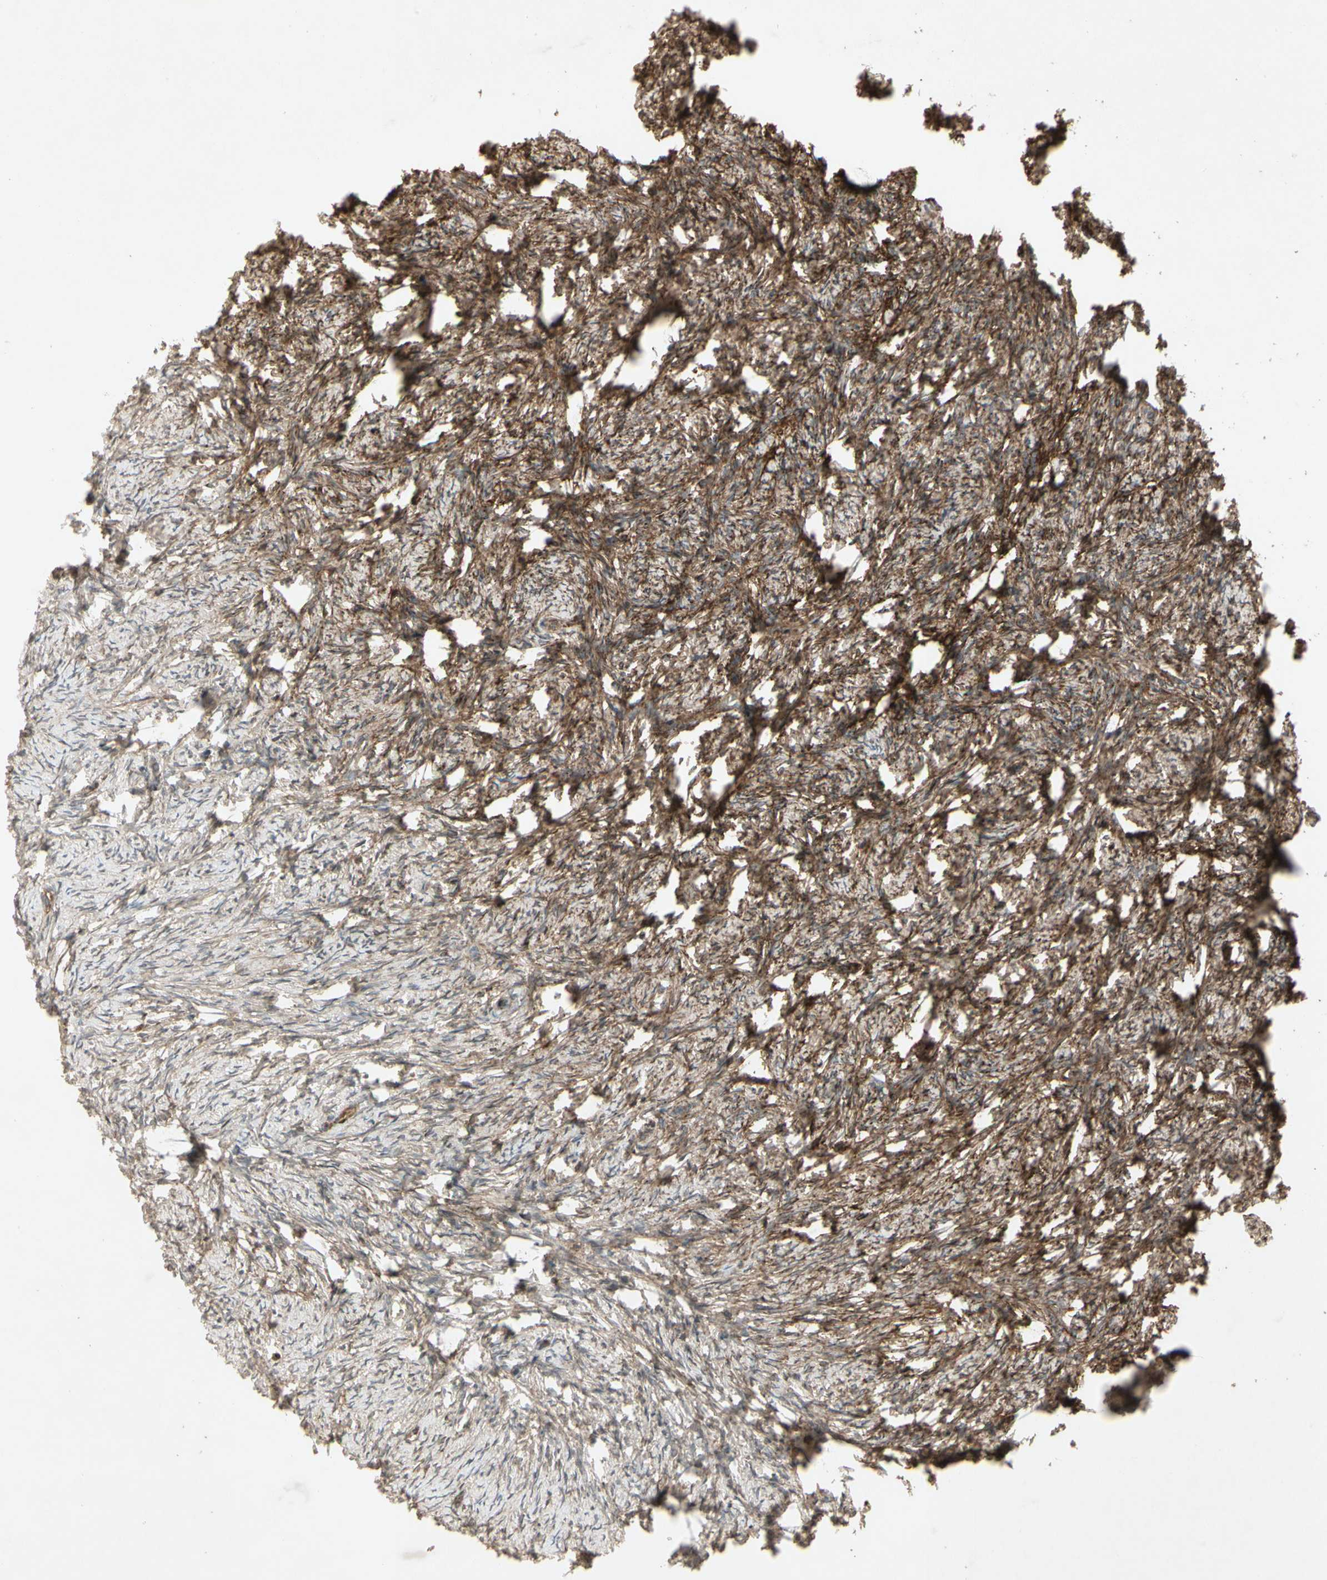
{"staining": {"intensity": "moderate", "quantity": ">75%", "location": "cytoplasmic/membranous"}, "tissue": "ovary", "cell_type": "Ovarian stroma cells", "image_type": "normal", "snomed": [{"axis": "morphology", "description": "Normal tissue, NOS"}, {"axis": "topography", "description": "Ovary"}], "caption": "IHC staining of benign ovary, which displays medium levels of moderate cytoplasmic/membranous staining in about >75% of ovarian stroma cells indicating moderate cytoplasmic/membranous protein expression. The staining was performed using DAB (brown) for protein detection and nuclei were counterstained in hematoxylin (blue).", "gene": "TEK", "patient": {"sex": "female", "age": 60}}